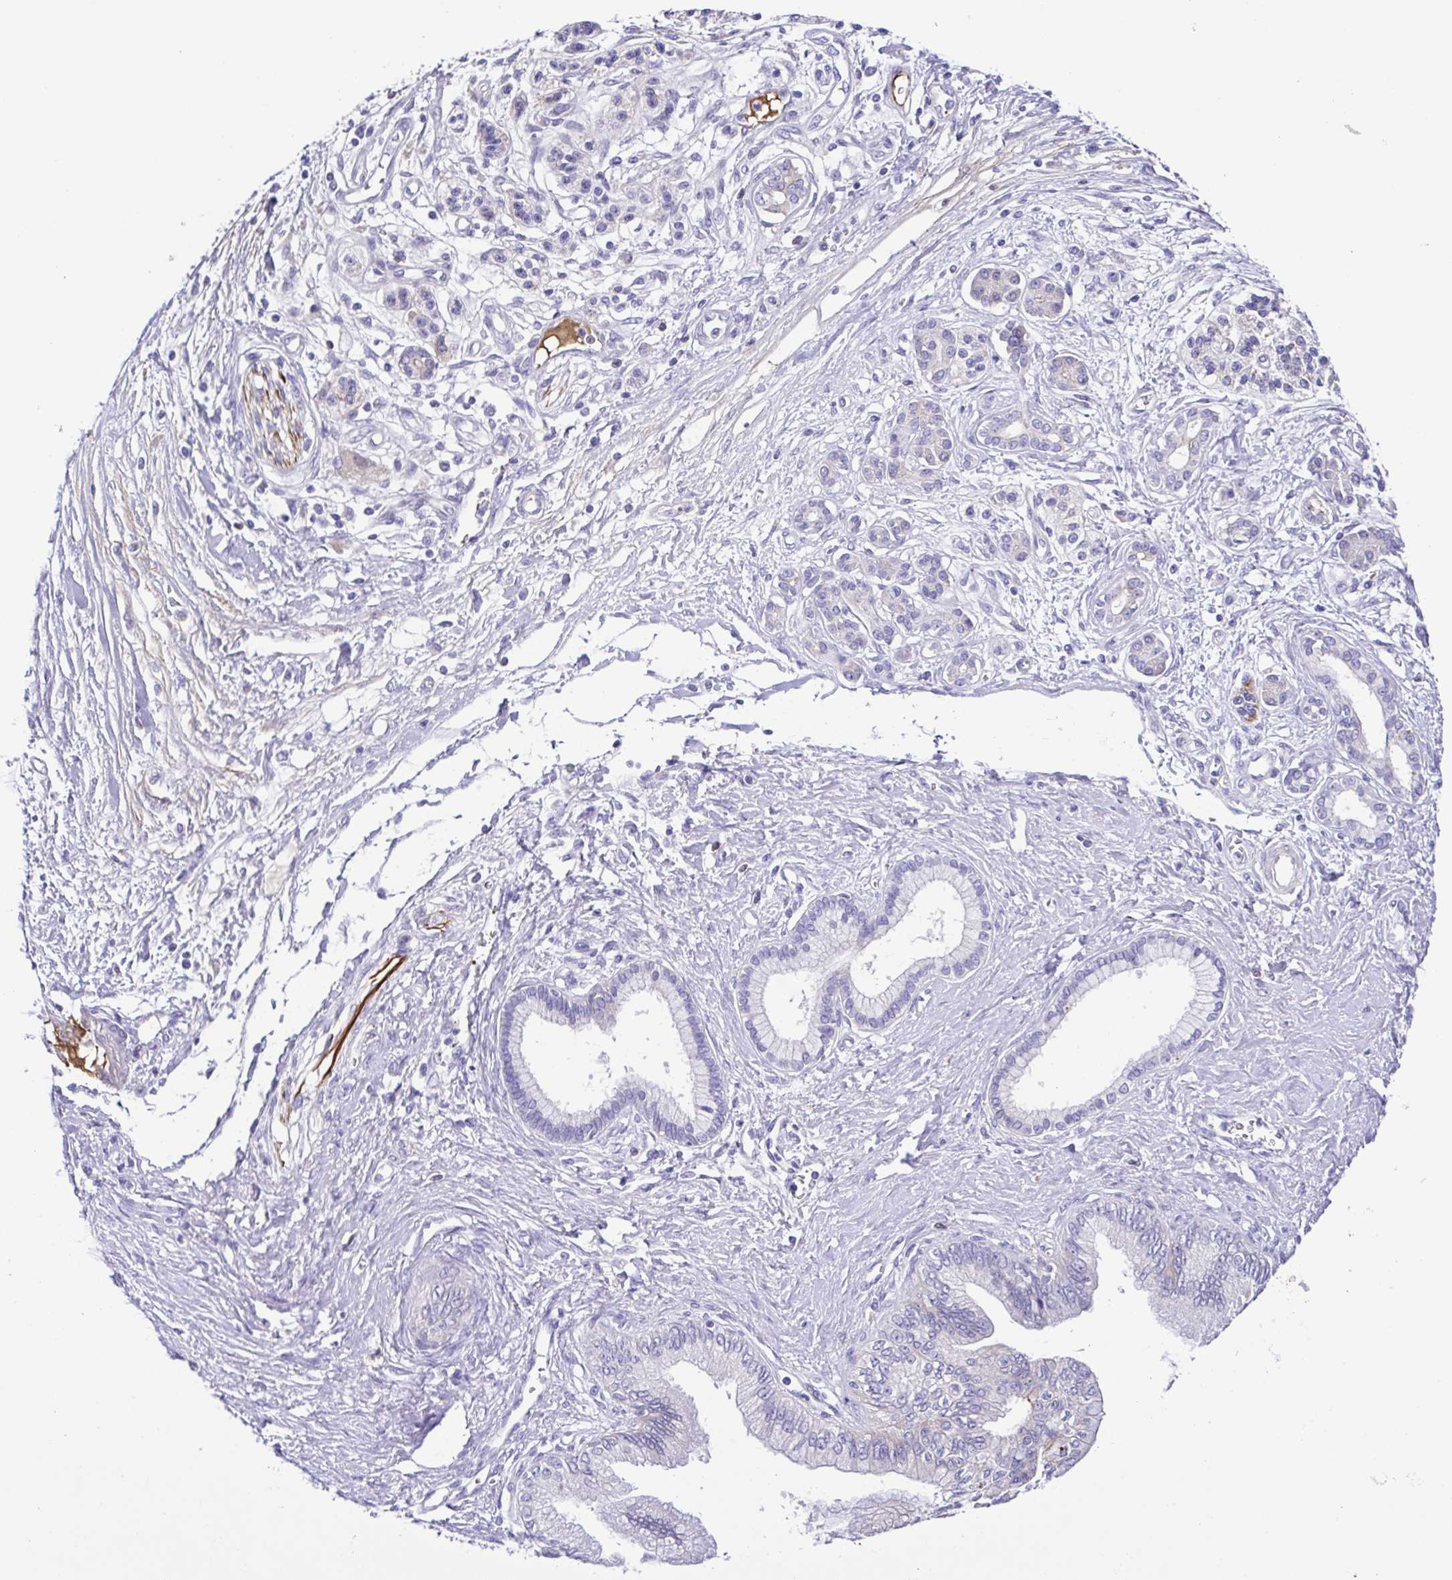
{"staining": {"intensity": "negative", "quantity": "none", "location": "none"}, "tissue": "pancreatic cancer", "cell_type": "Tumor cells", "image_type": "cancer", "snomed": [{"axis": "morphology", "description": "Adenocarcinoma, NOS"}, {"axis": "topography", "description": "Pancreas"}], "caption": "IHC of human pancreatic cancer displays no positivity in tumor cells.", "gene": "GABBR2", "patient": {"sex": "female", "age": 77}}